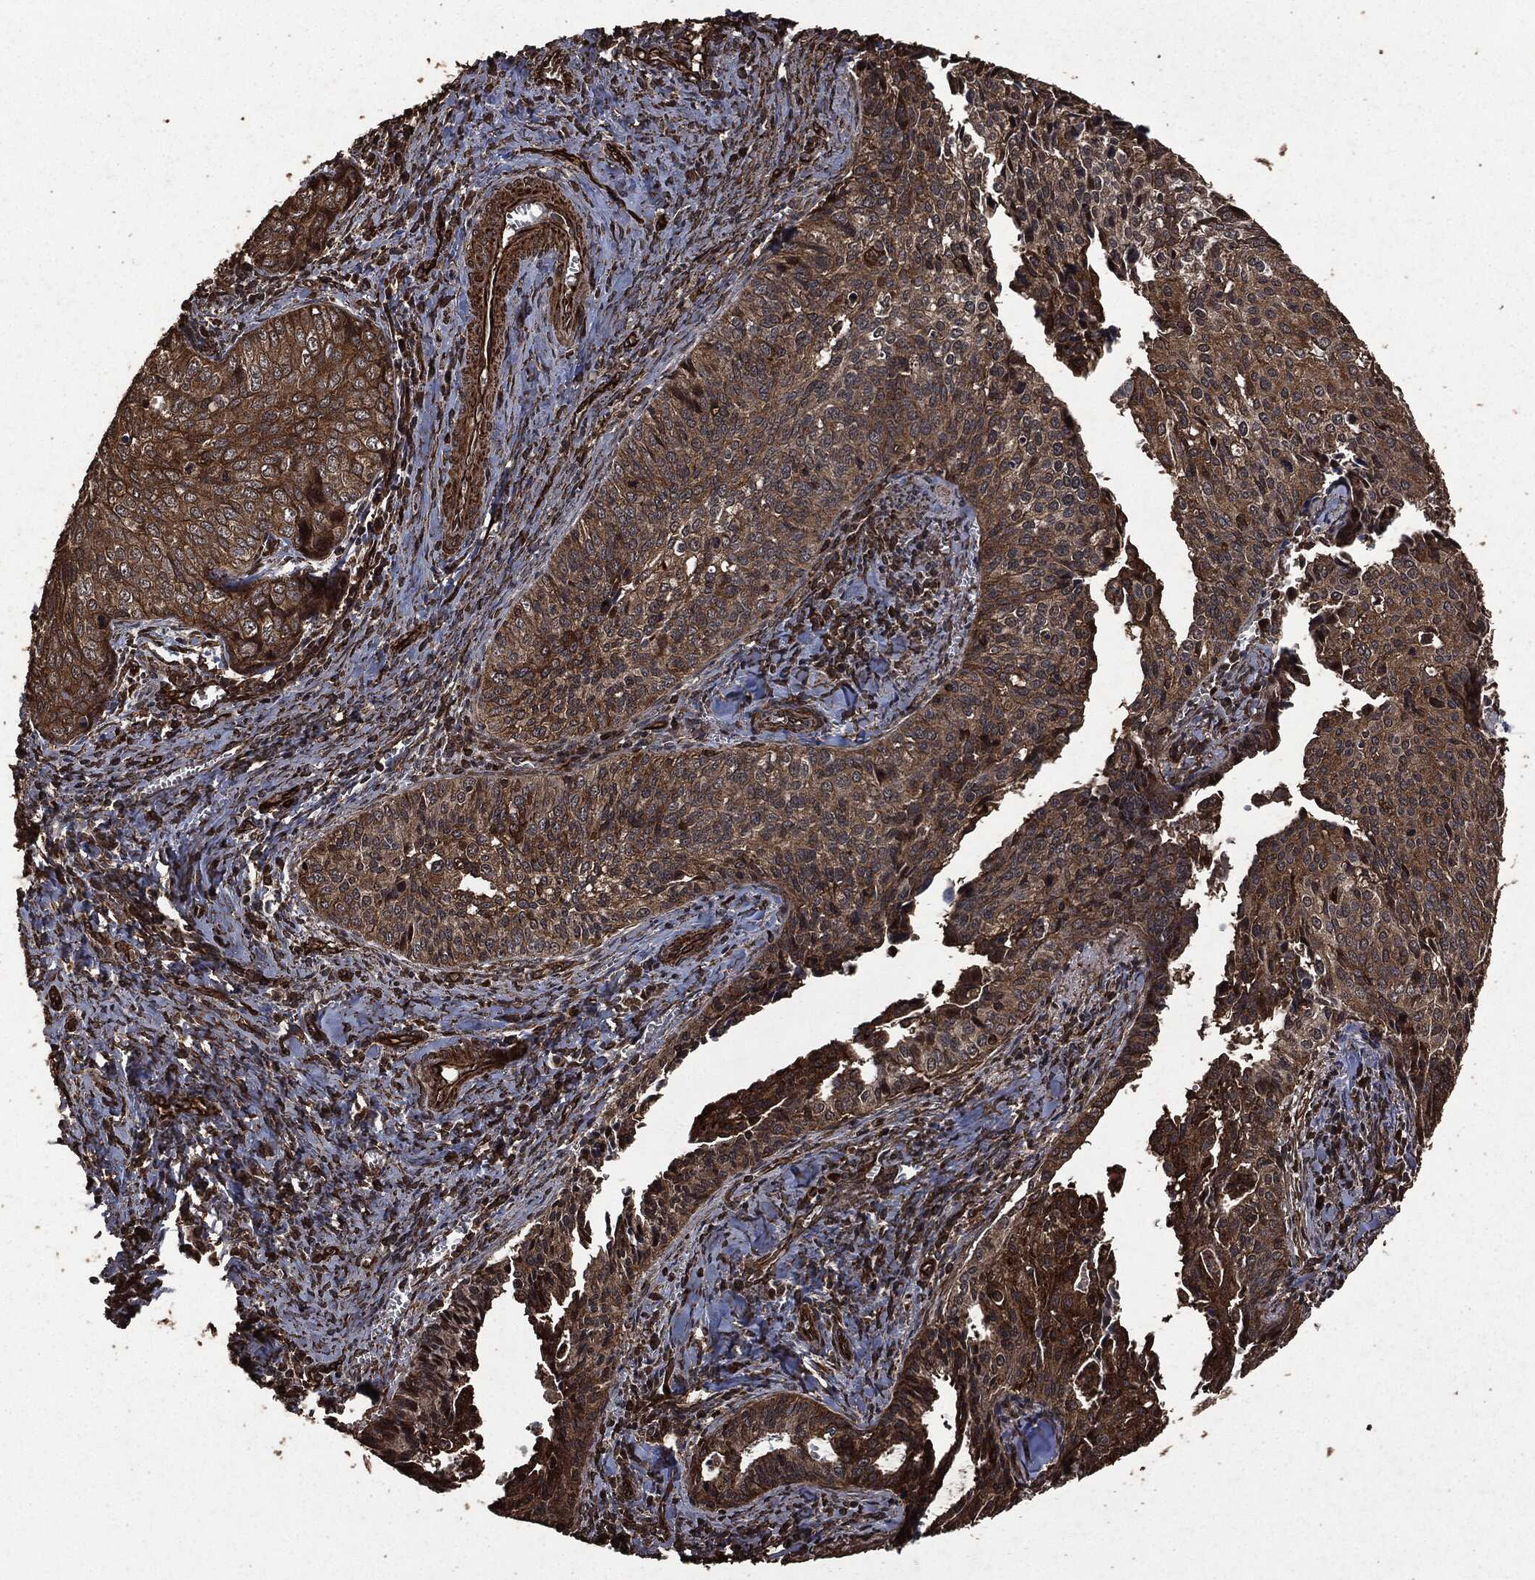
{"staining": {"intensity": "strong", "quantity": "25%-75%", "location": "cytoplasmic/membranous"}, "tissue": "cervical cancer", "cell_type": "Tumor cells", "image_type": "cancer", "snomed": [{"axis": "morphology", "description": "Squamous cell carcinoma, NOS"}, {"axis": "topography", "description": "Cervix"}], "caption": "Immunohistochemical staining of cervical cancer demonstrates strong cytoplasmic/membranous protein expression in about 25%-75% of tumor cells. (Stains: DAB (3,3'-diaminobenzidine) in brown, nuclei in blue, Microscopy: brightfield microscopy at high magnification).", "gene": "HRAS", "patient": {"sex": "female", "age": 29}}